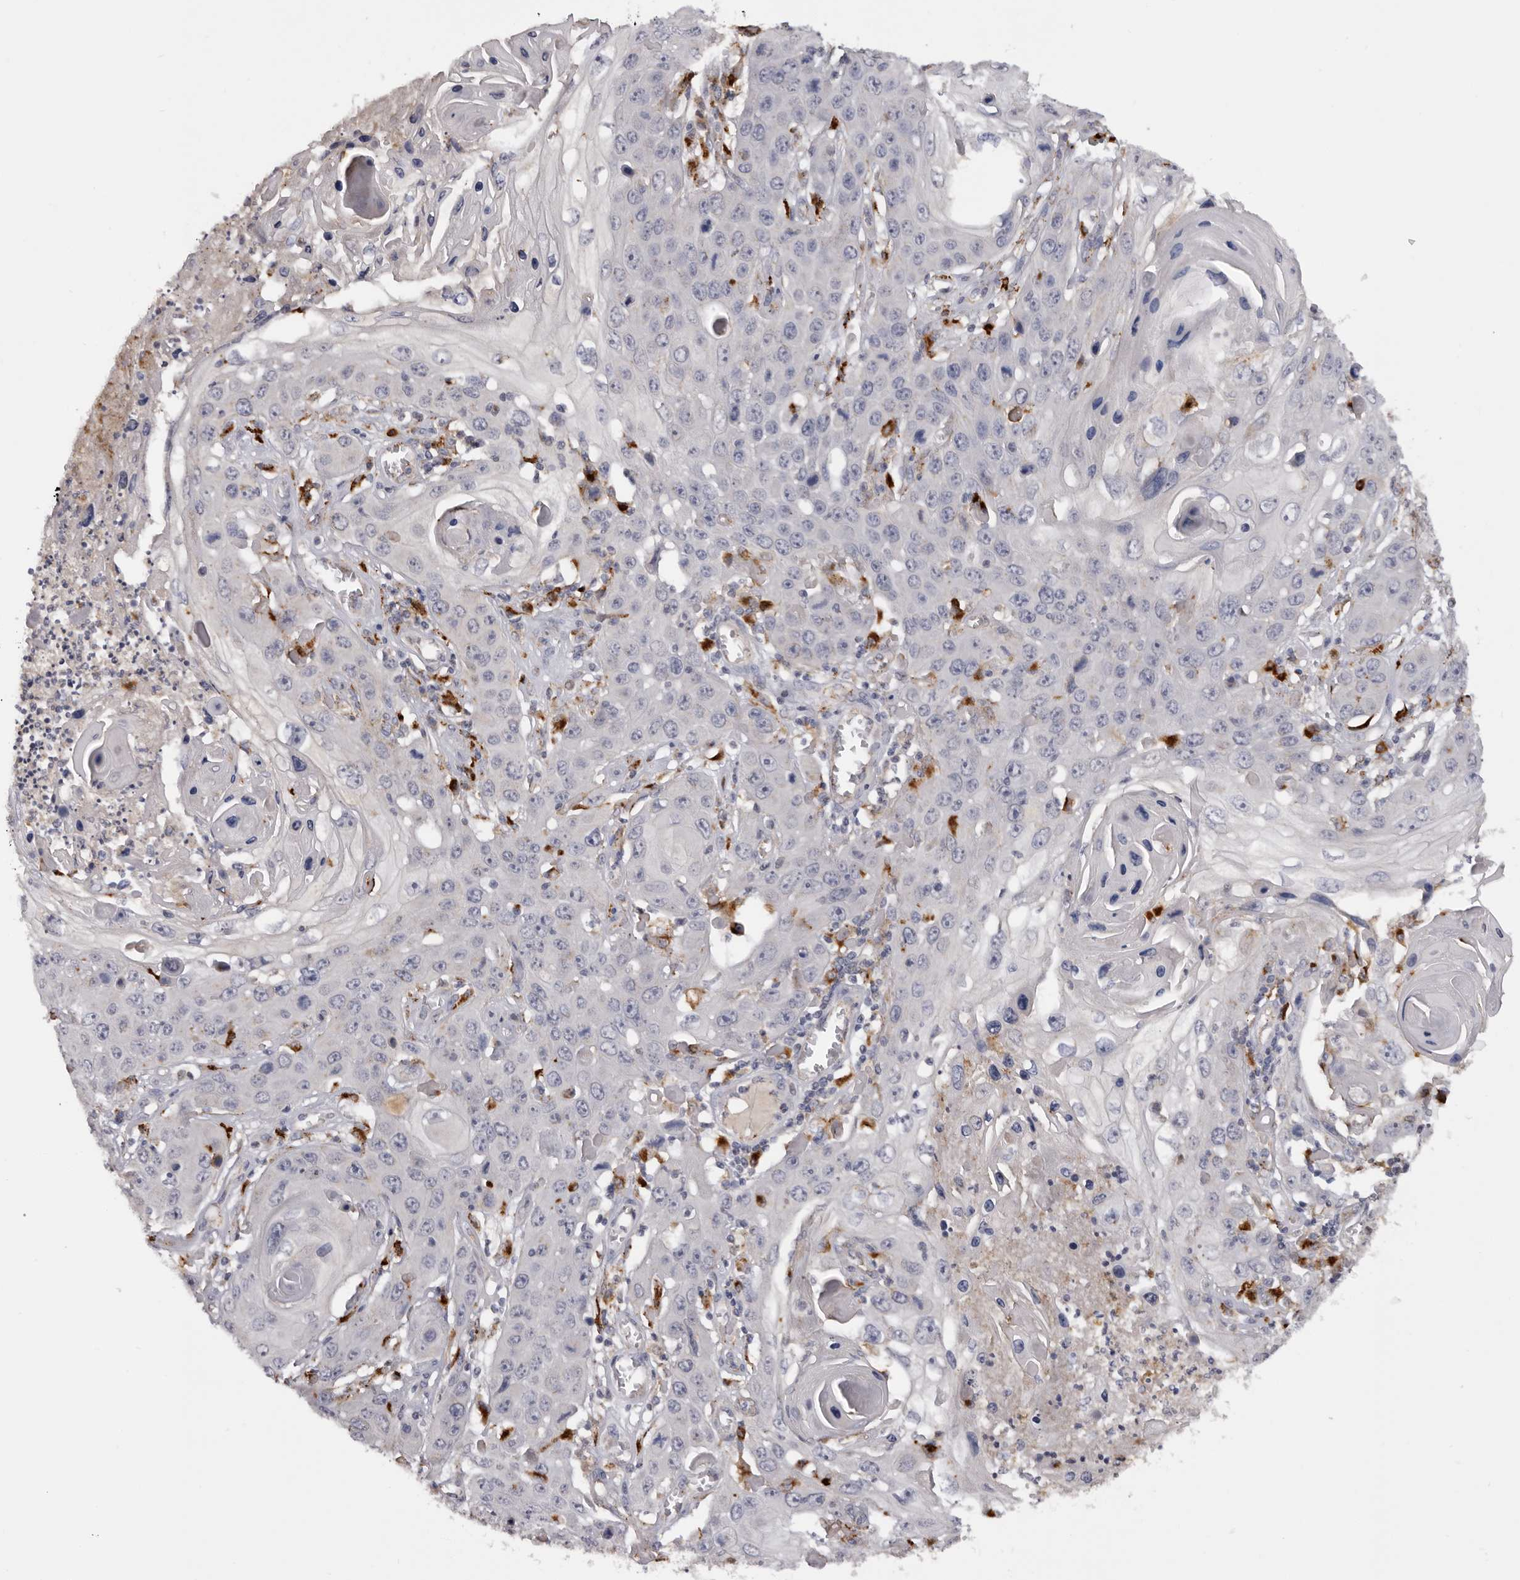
{"staining": {"intensity": "negative", "quantity": "none", "location": "none"}, "tissue": "skin cancer", "cell_type": "Tumor cells", "image_type": "cancer", "snomed": [{"axis": "morphology", "description": "Squamous cell carcinoma, NOS"}, {"axis": "topography", "description": "Skin"}], "caption": "This is a micrograph of IHC staining of skin cancer, which shows no staining in tumor cells.", "gene": "DAP", "patient": {"sex": "male", "age": 55}}